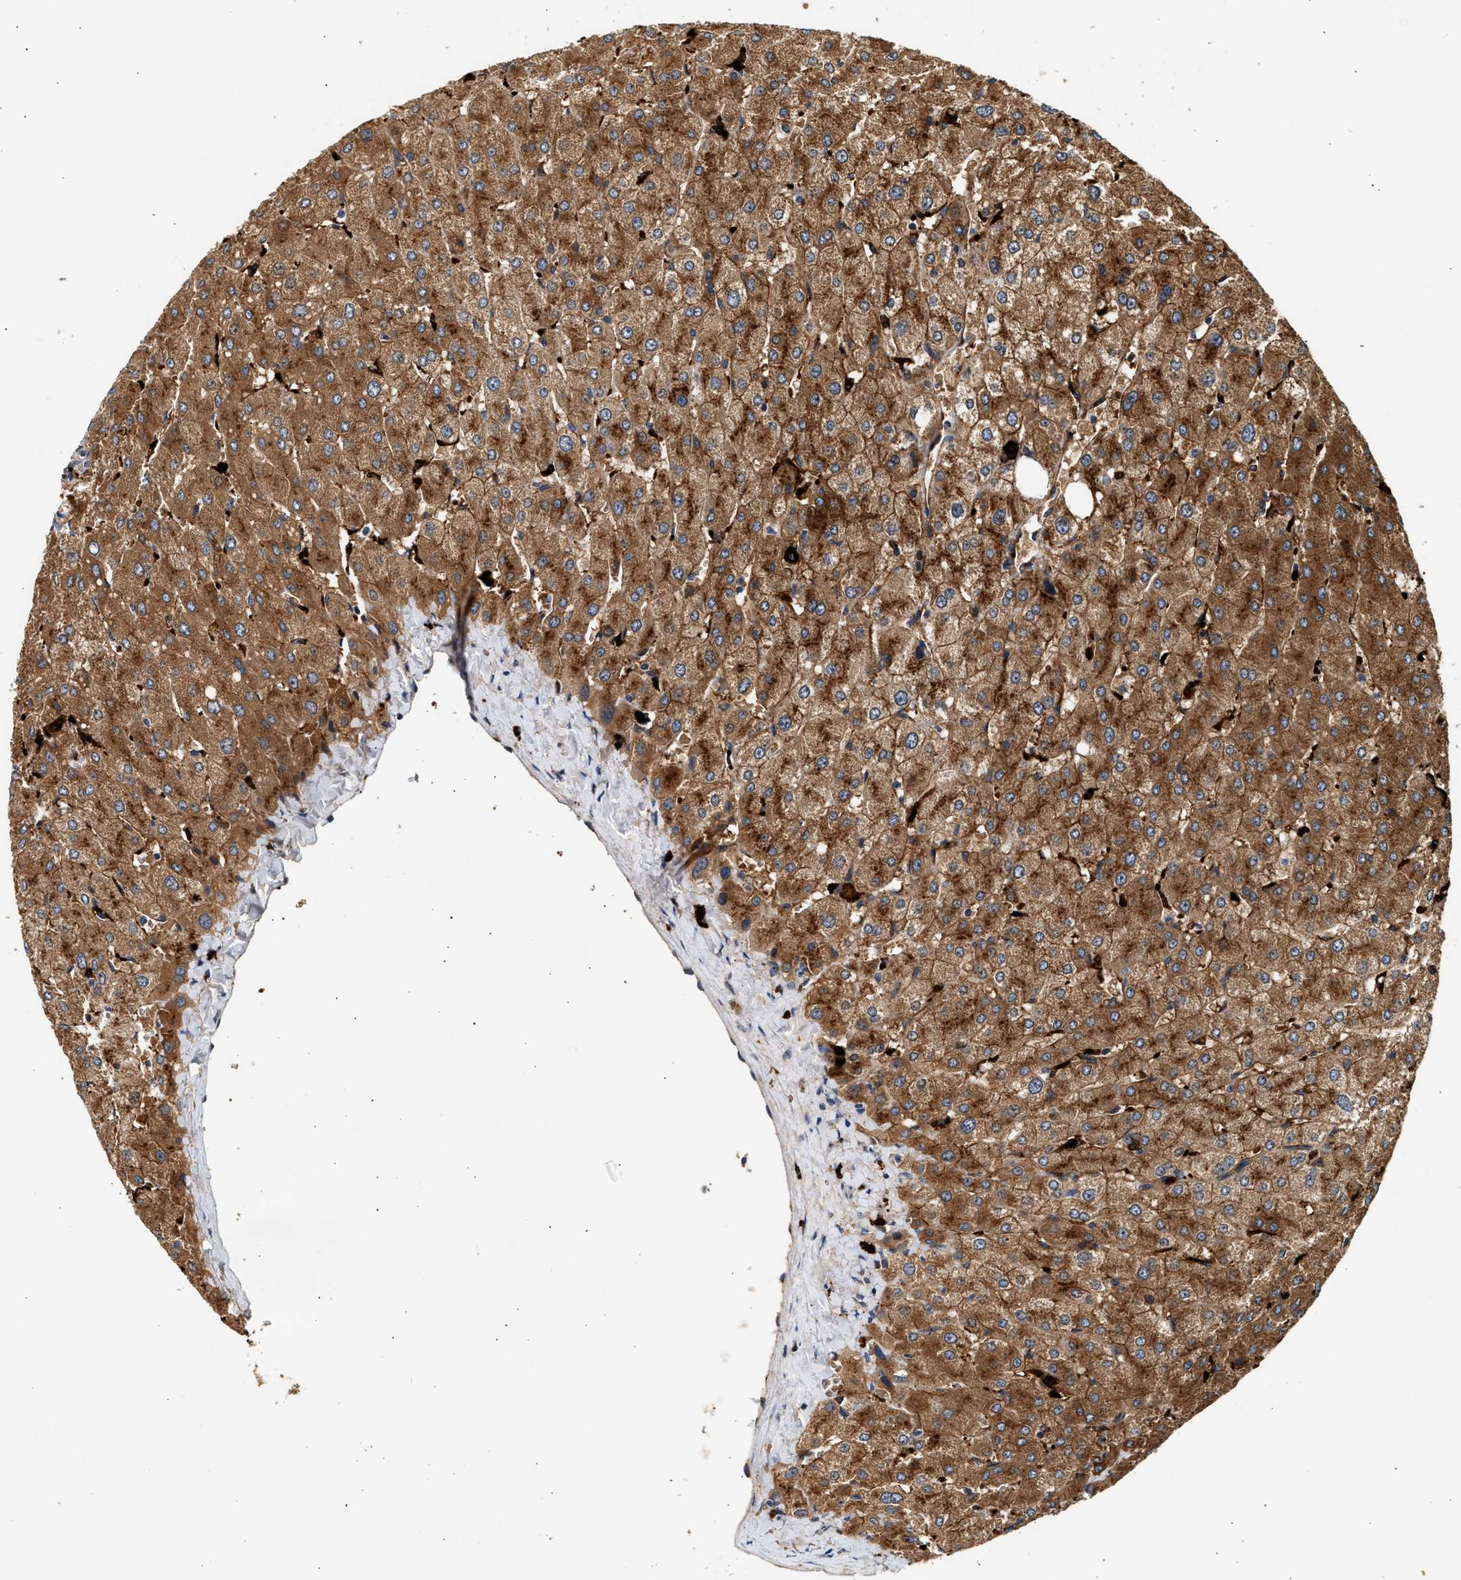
{"staining": {"intensity": "weak", "quantity": "25%-75%", "location": "cytoplasmic/membranous"}, "tissue": "liver", "cell_type": "Cholangiocytes", "image_type": "normal", "snomed": [{"axis": "morphology", "description": "Normal tissue, NOS"}, {"axis": "topography", "description": "Liver"}], "caption": "Approximately 25%-75% of cholangiocytes in normal liver show weak cytoplasmic/membranous protein expression as visualized by brown immunohistochemical staining.", "gene": "PLD3", "patient": {"sex": "male", "age": 55}}